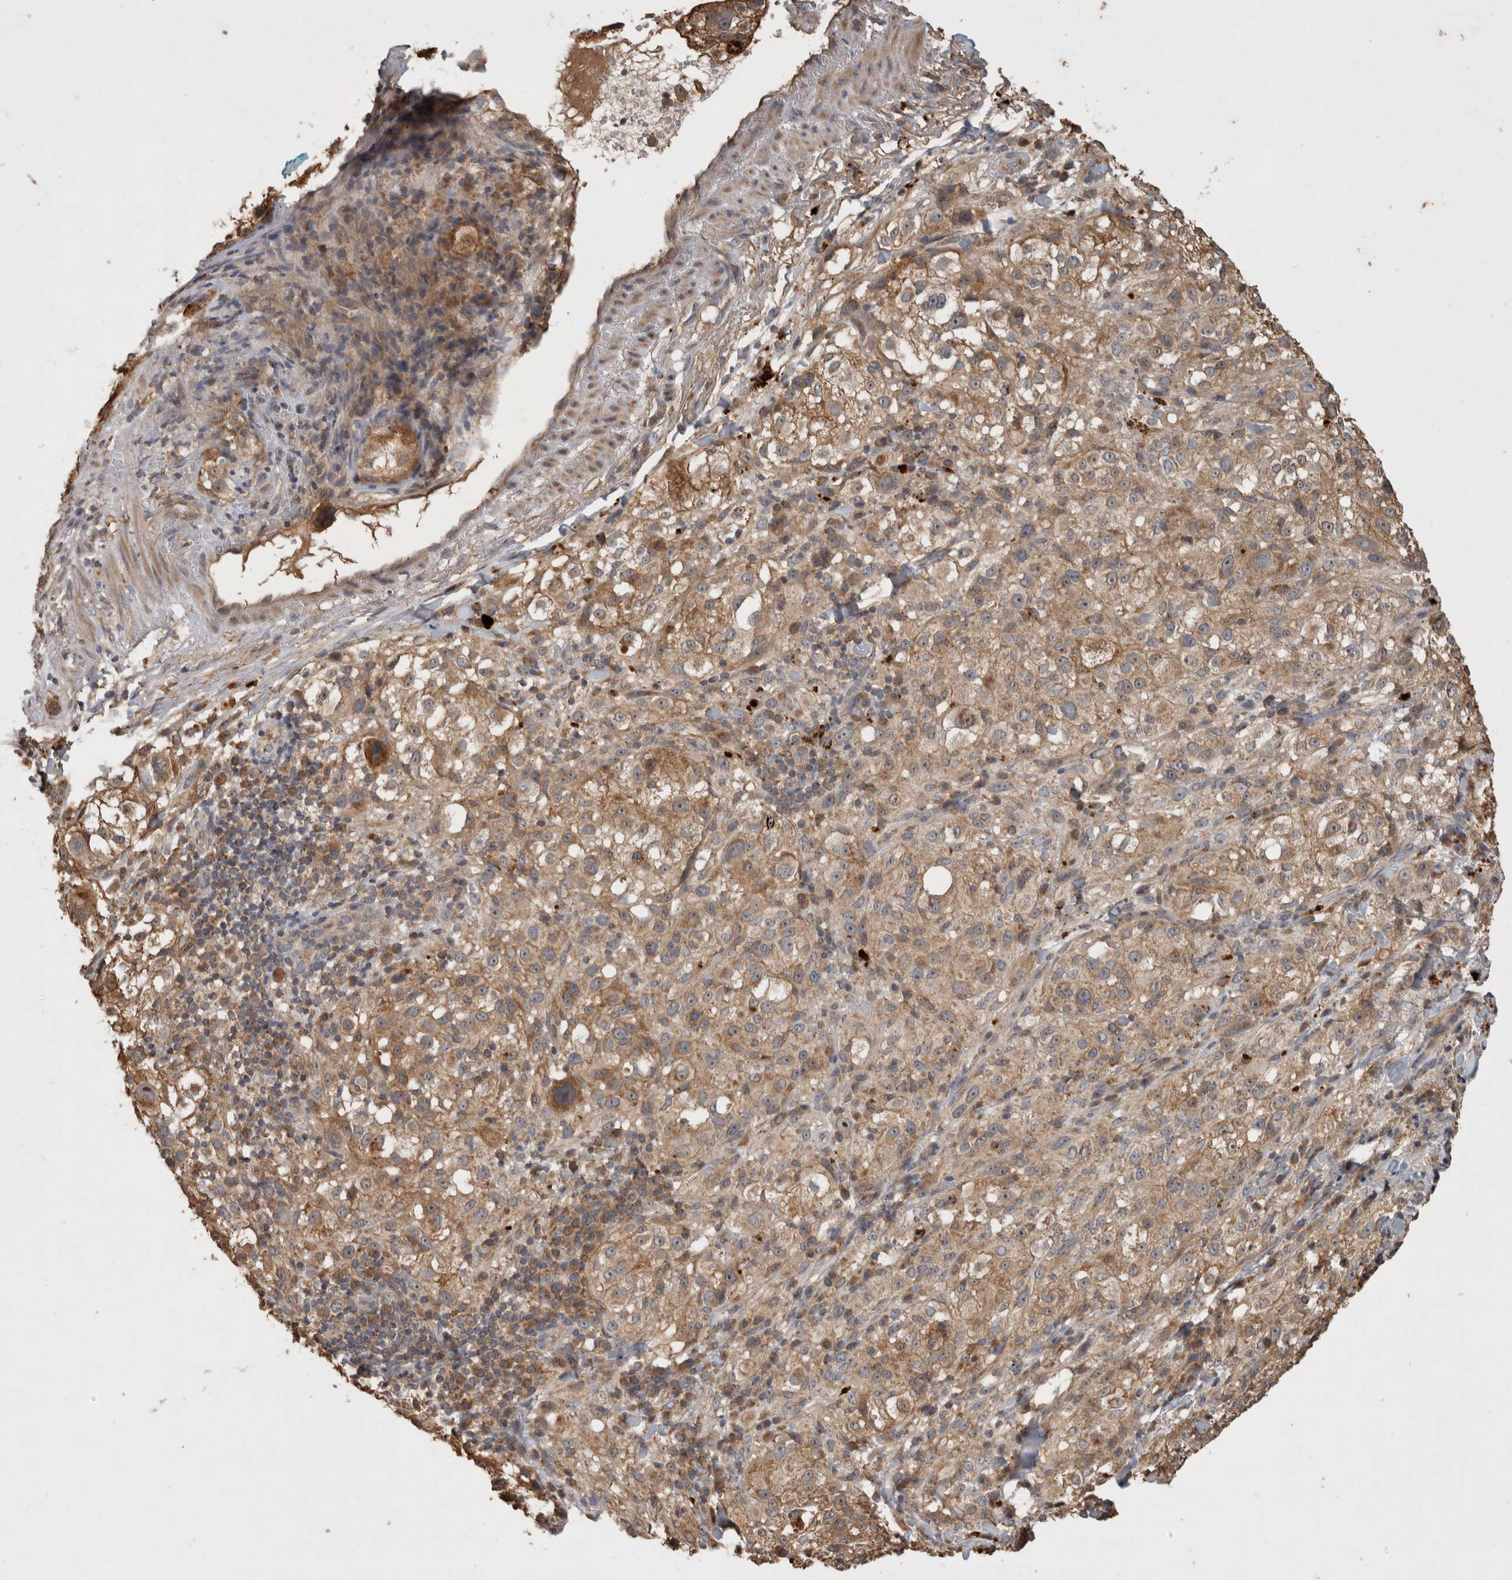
{"staining": {"intensity": "moderate", "quantity": ">75%", "location": "cytoplasmic/membranous"}, "tissue": "melanoma", "cell_type": "Tumor cells", "image_type": "cancer", "snomed": [{"axis": "morphology", "description": "Necrosis, NOS"}, {"axis": "morphology", "description": "Malignant melanoma, NOS"}, {"axis": "topography", "description": "Skin"}], "caption": "Immunohistochemistry (DAB (3,3'-diaminobenzidine)) staining of malignant melanoma demonstrates moderate cytoplasmic/membranous protein positivity in approximately >75% of tumor cells.", "gene": "SERAC1", "patient": {"sex": "female", "age": 87}}